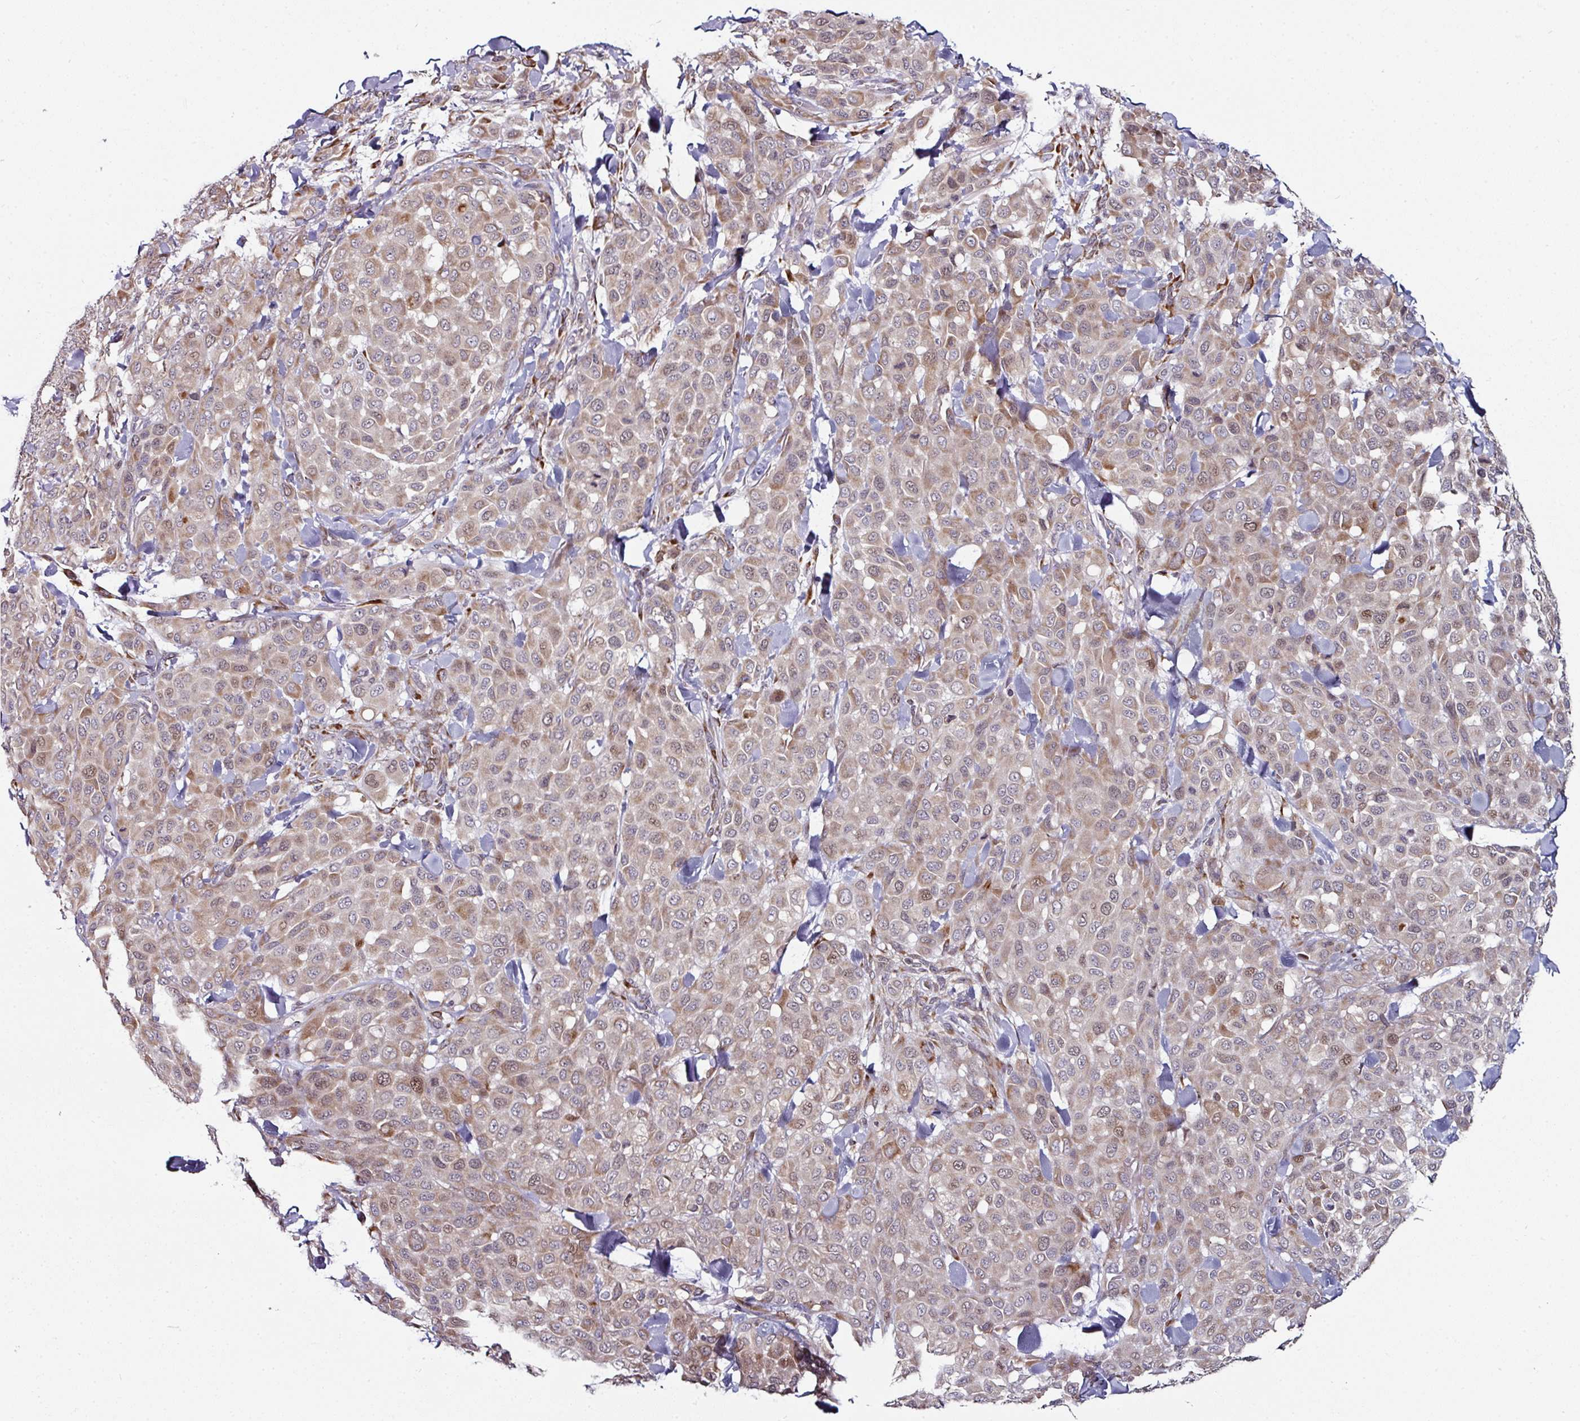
{"staining": {"intensity": "moderate", "quantity": ">75%", "location": "cytoplasmic/membranous,nuclear"}, "tissue": "melanoma", "cell_type": "Tumor cells", "image_type": "cancer", "snomed": [{"axis": "morphology", "description": "Malignant melanoma, Metastatic site"}, {"axis": "topography", "description": "Skin"}], "caption": "An immunohistochemistry micrograph of neoplastic tissue is shown. Protein staining in brown highlights moderate cytoplasmic/membranous and nuclear positivity in melanoma within tumor cells. (DAB = brown stain, brightfield microscopy at high magnification).", "gene": "APOLD1", "patient": {"sex": "female", "age": 81}}